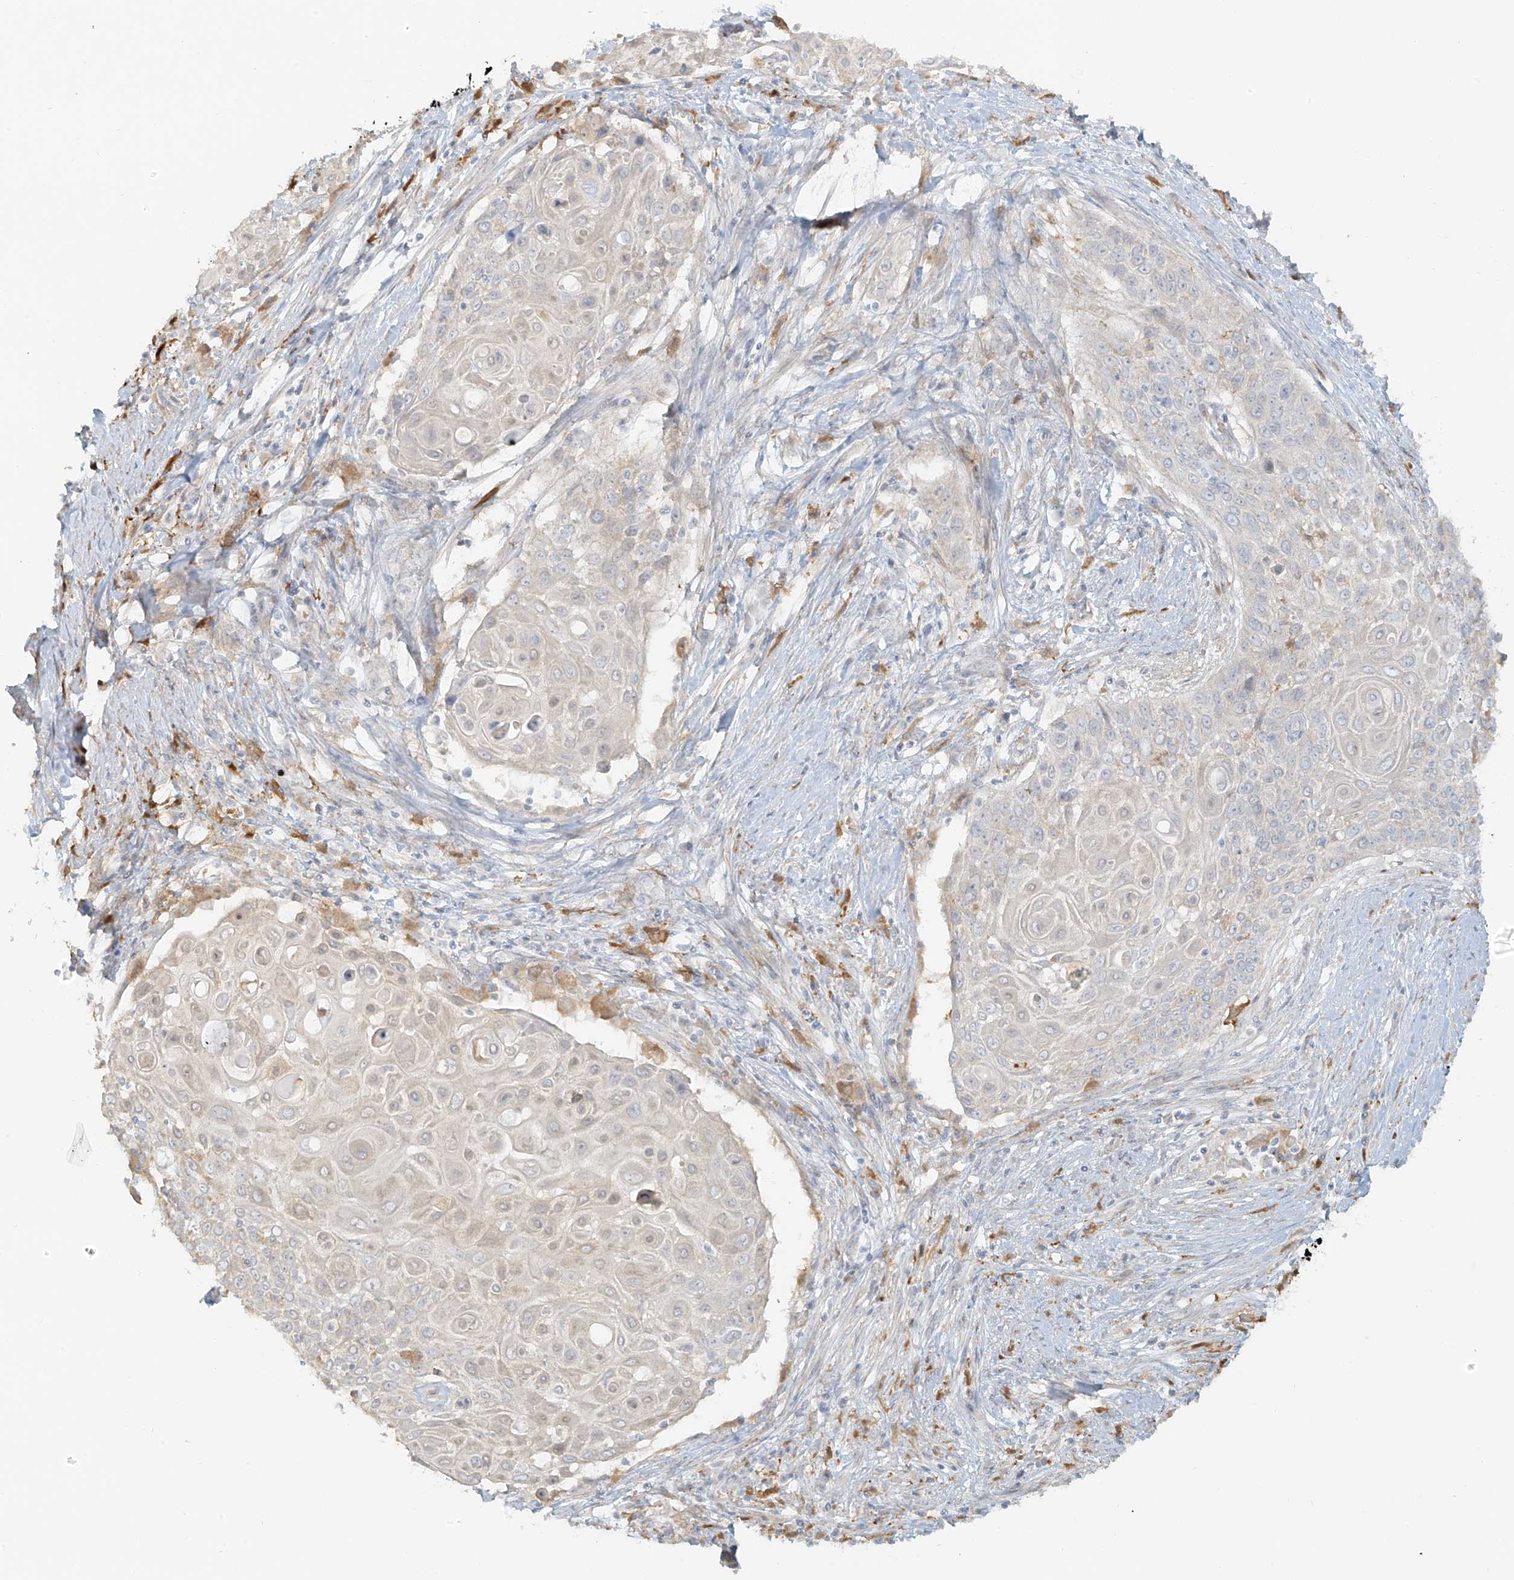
{"staining": {"intensity": "negative", "quantity": "none", "location": "none"}, "tissue": "cervical cancer", "cell_type": "Tumor cells", "image_type": "cancer", "snomed": [{"axis": "morphology", "description": "Squamous cell carcinoma, NOS"}, {"axis": "topography", "description": "Cervix"}], "caption": "High power microscopy micrograph of an IHC photomicrograph of squamous cell carcinoma (cervical), revealing no significant expression in tumor cells.", "gene": "UPK1B", "patient": {"sex": "female", "age": 39}}